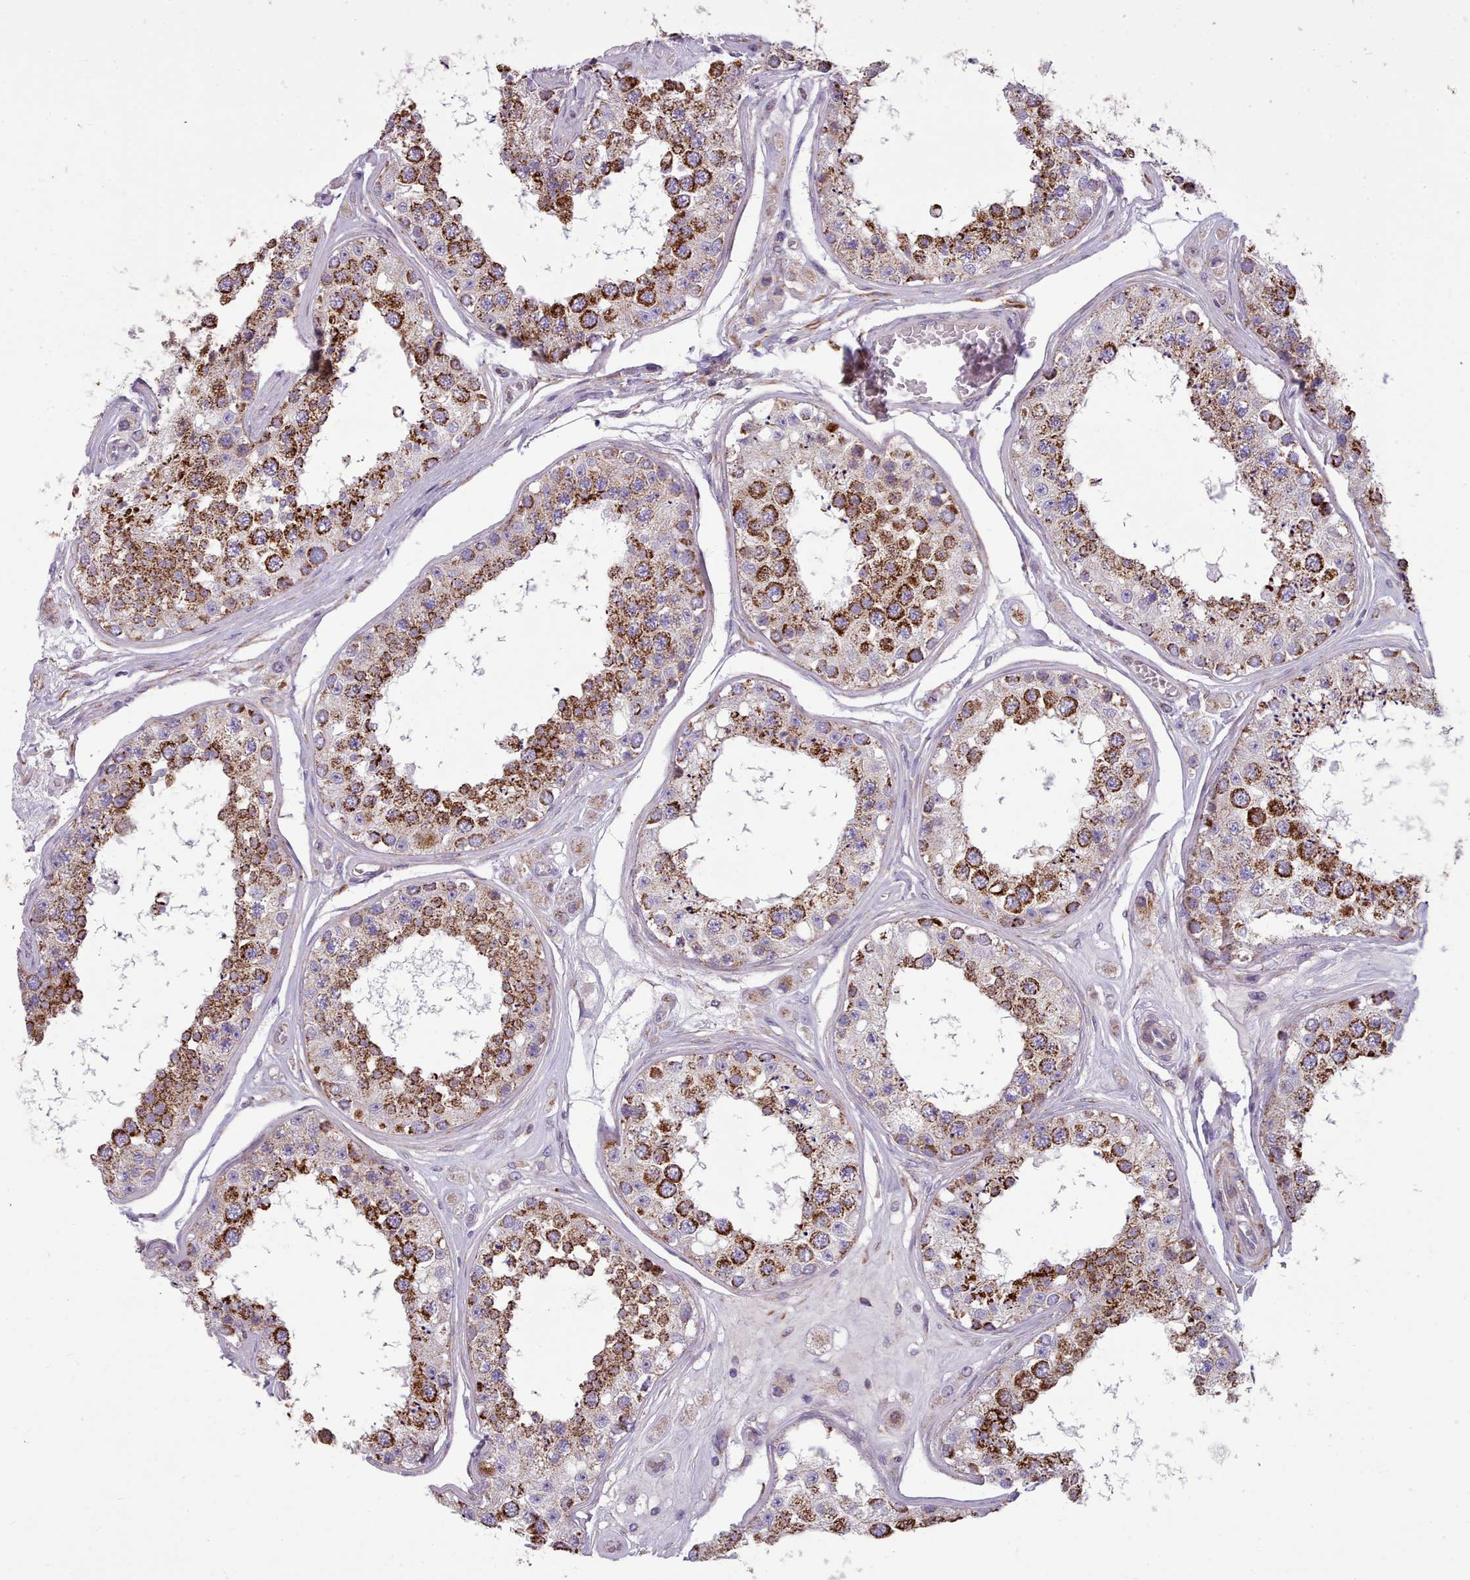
{"staining": {"intensity": "strong", "quantity": ">75%", "location": "cytoplasmic/membranous"}, "tissue": "testis", "cell_type": "Cells in seminiferous ducts", "image_type": "normal", "snomed": [{"axis": "morphology", "description": "Normal tissue, NOS"}, {"axis": "topography", "description": "Testis"}], "caption": "A photomicrograph of testis stained for a protein displays strong cytoplasmic/membranous brown staining in cells in seminiferous ducts. (DAB IHC with brightfield microscopy, high magnification).", "gene": "FKBP10", "patient": {"sex": "male", "age": 25}}